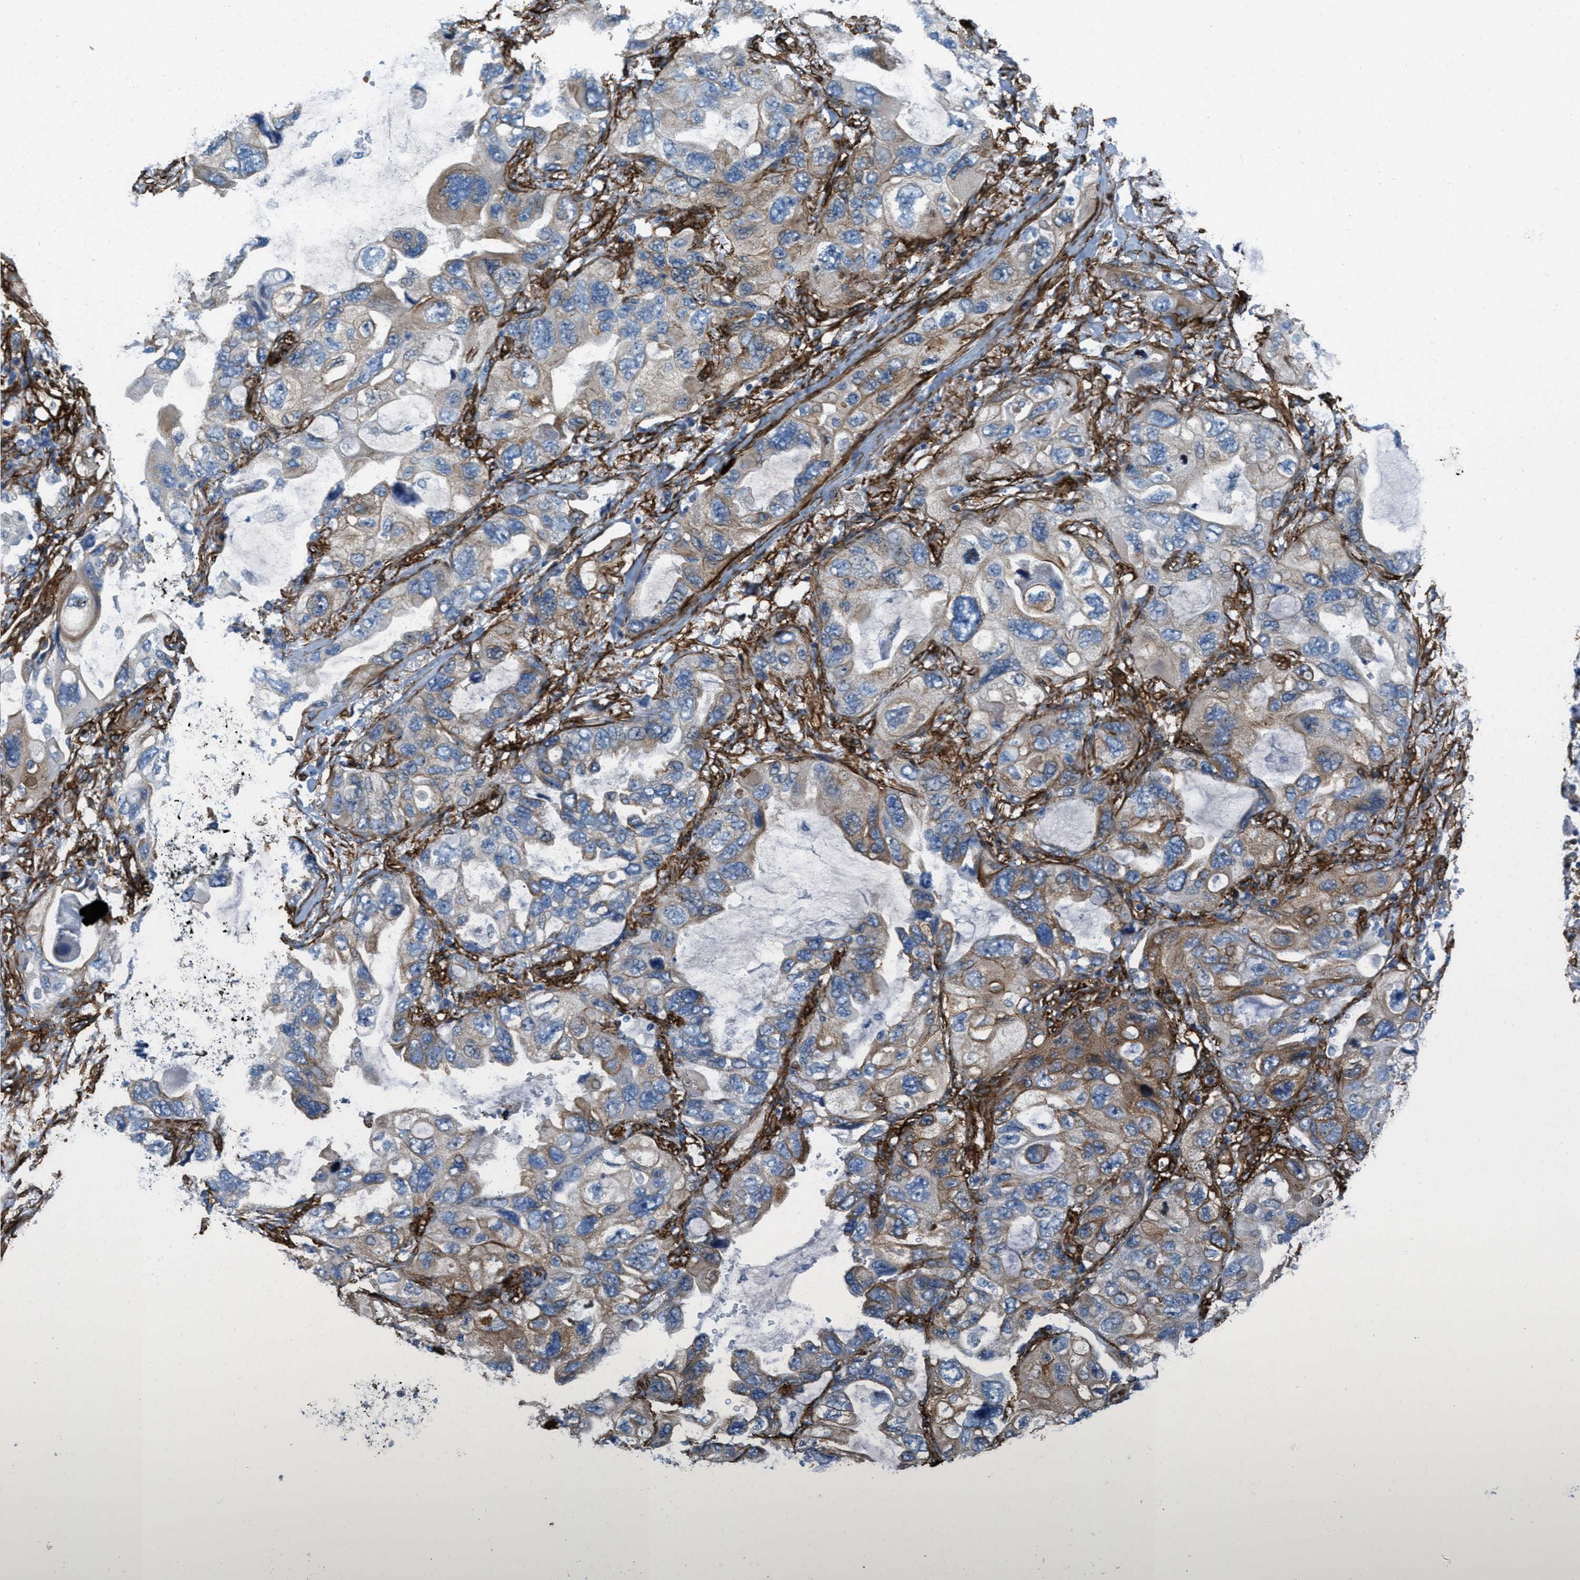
{"staining": {"intensity": "moderate", "quantity": "25%-75%", "location": "cytoplasmic/membranous"}, "tissue": "lung cancer", "cell_type": "Tumor cells", "image_type": "cancer", "snomed": [{"axis": "morphology", "description": "Squamous cell carcinoma, NOS"}, {"axis": "topography", "description": "Lung"}], "caption": "Human lung squamous cell carcinoma stained with a brown dye exhibits moderate cytoplasmic/membranous positive expression in about 25%-75% of tumor cells.", "gene": "CALD1", "patient": {"sex": "female", "age": 73}}